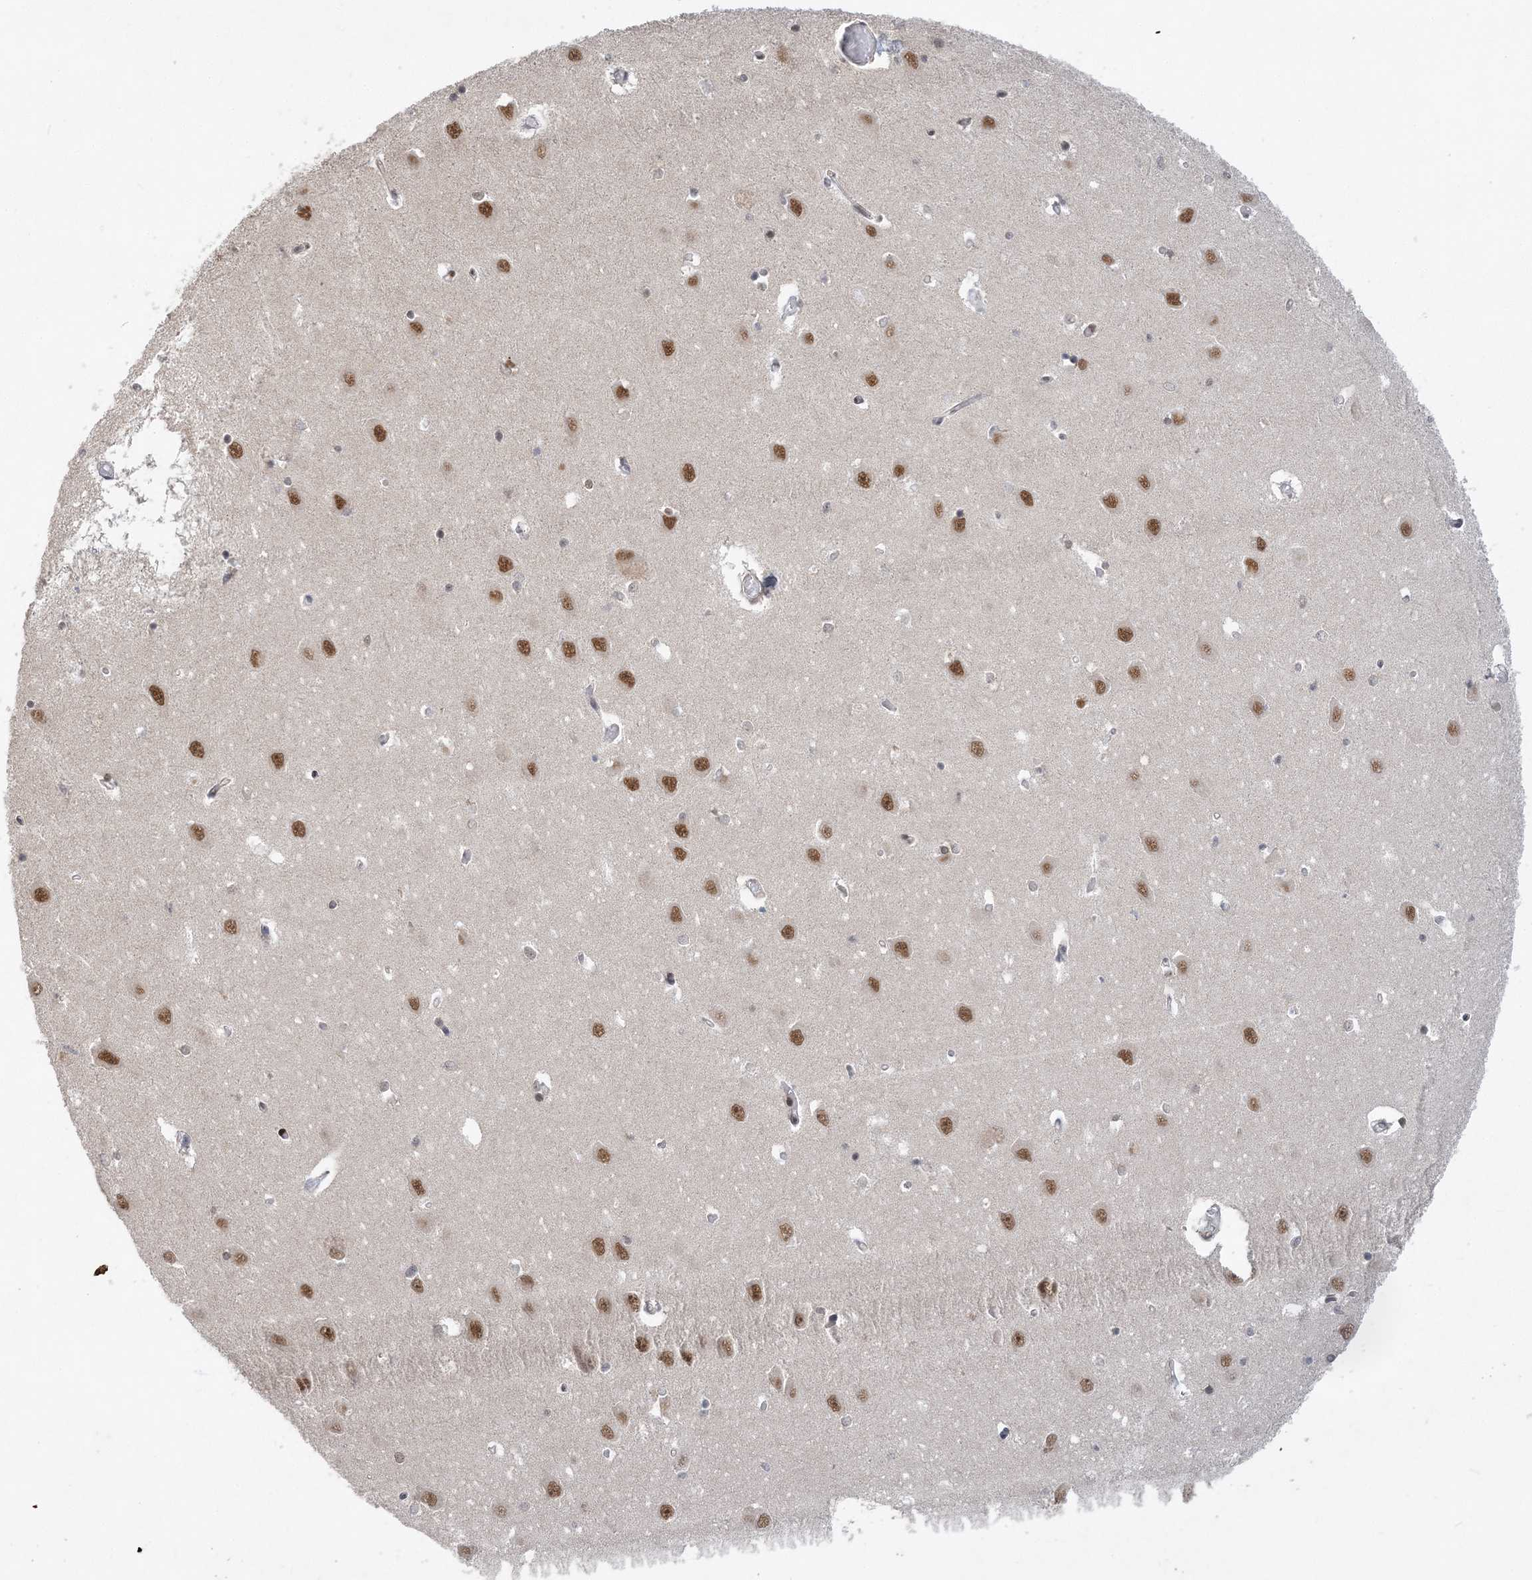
{"staining": {"intensity": "moderate", "quantity": "<25%", "location": "nuclear"}, "tissue": "hippocampus", "cell_type": "Glial cells", "image_type": "normal", "snomed": [{"axis": "morphology", "description": "Normal tissue, NOS"}, {"axis": "topography", "description": "Hippocampus"}], "caption": "High-magnification brightfield microscopy of unremarkable hippocampus stained with DAB (3,3'-diaminobenzidine) (brown) and counterstained with hematoxylin (blue). glial cells exhibit moderate nuclear staining is appreciated in about<25% of cells.", "gene": "WAC", "patient": {"sex": "male", "age": 70}}